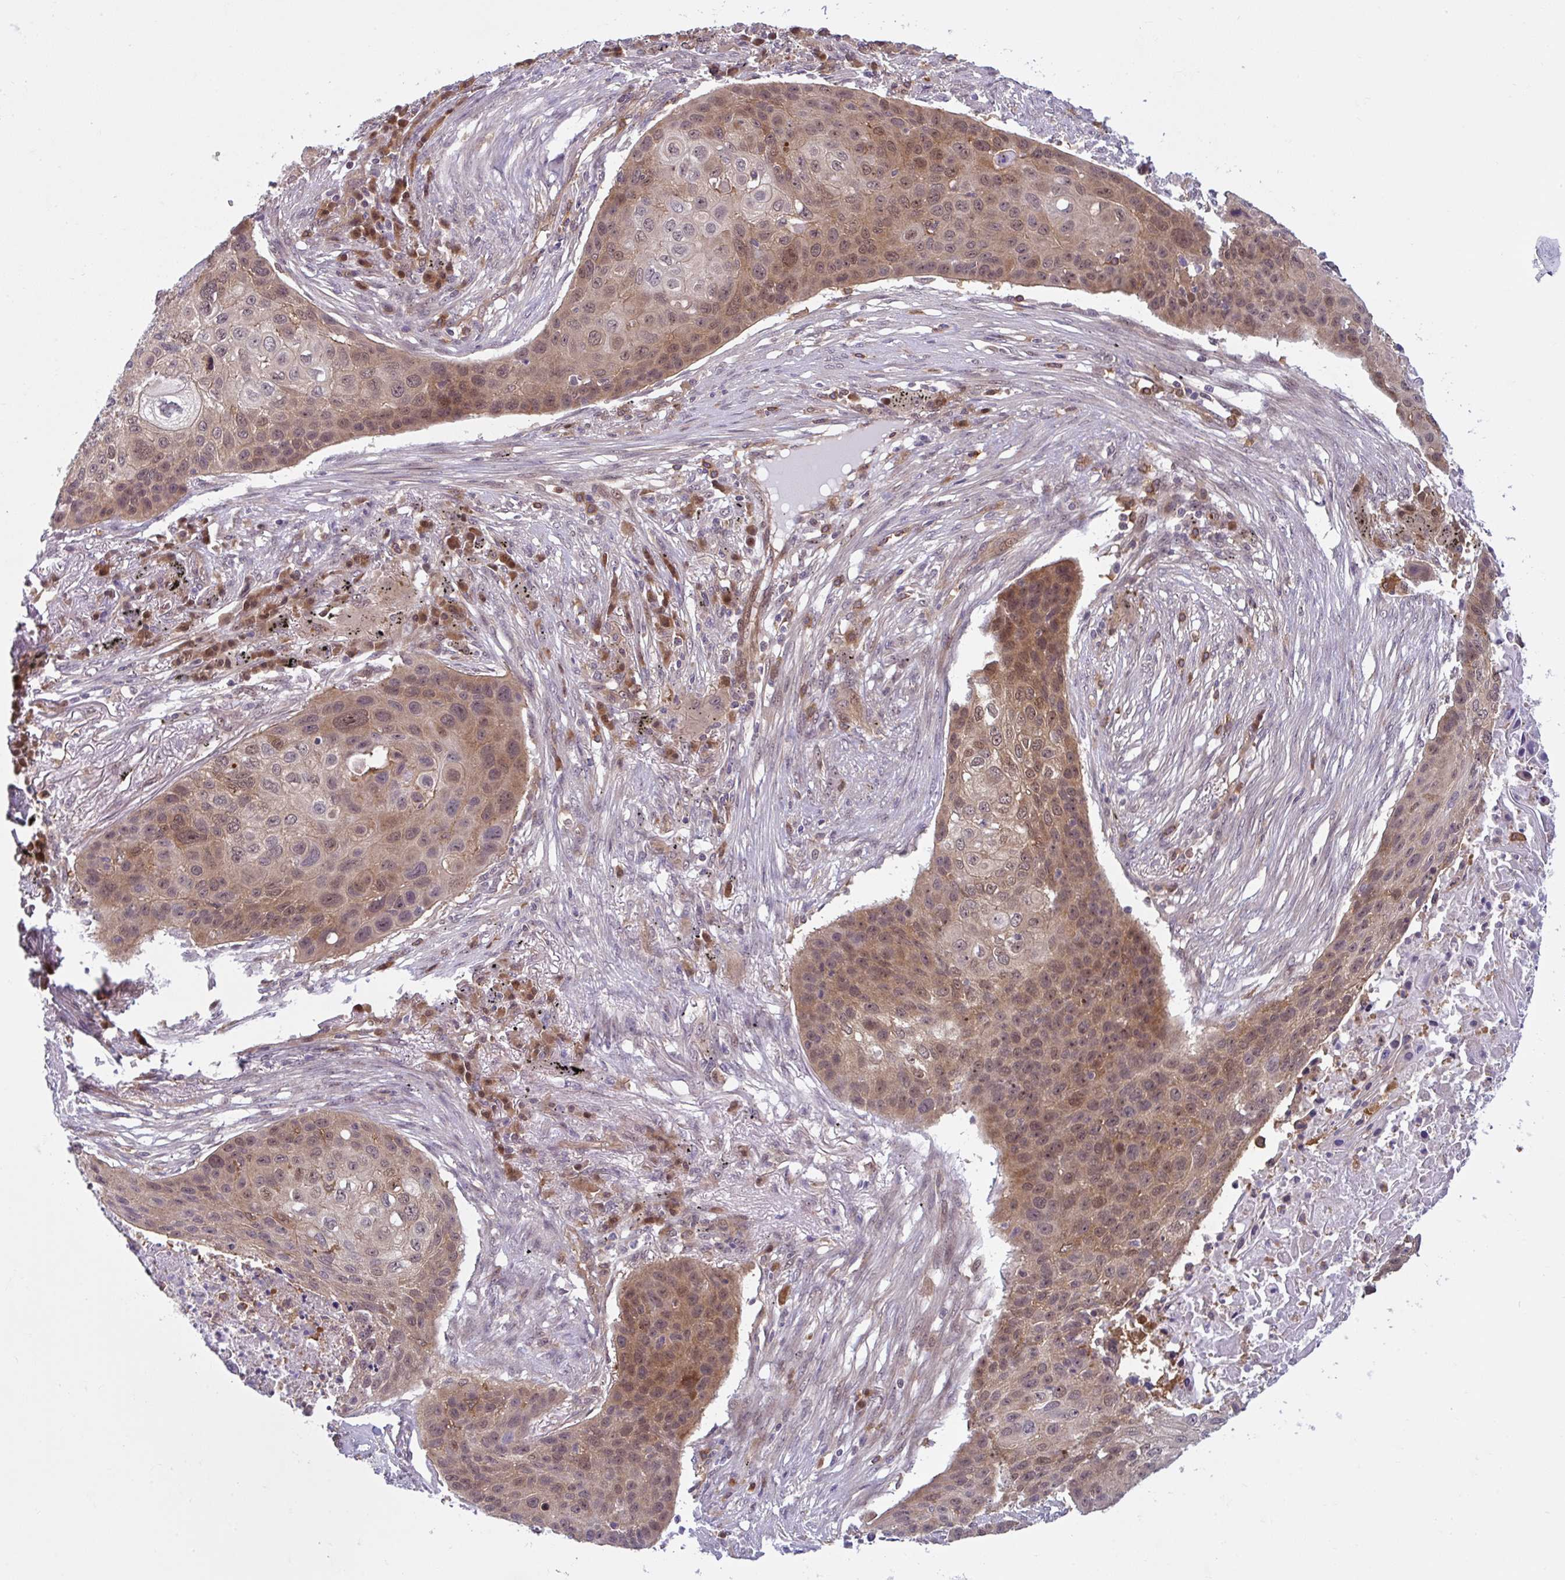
{"staining": {"intensity": "moderate", "quantity": ">75%", "location": "cytoplasmic/membranous,nuclear"}, "tissue": "lung cancer", "cell_type": "Tumor cells", "image_type": "cancer", "snomed": [{"axis": "morphology", "description": "Squamous cell carcinoma, NOS"}, {"axis": "topography", "description": "Lung"}], "caption": "IHC (DAB) staining of lung cancer demonstrates moderate cytoplasmic/membranous and nuclear protein staining in approximately >75% of tumor cells. IHC stains the protein of interest in brown and the nuclei are stained blue.", "gene": "HMBS", "patient": {"sex": "female", "age": 63}}